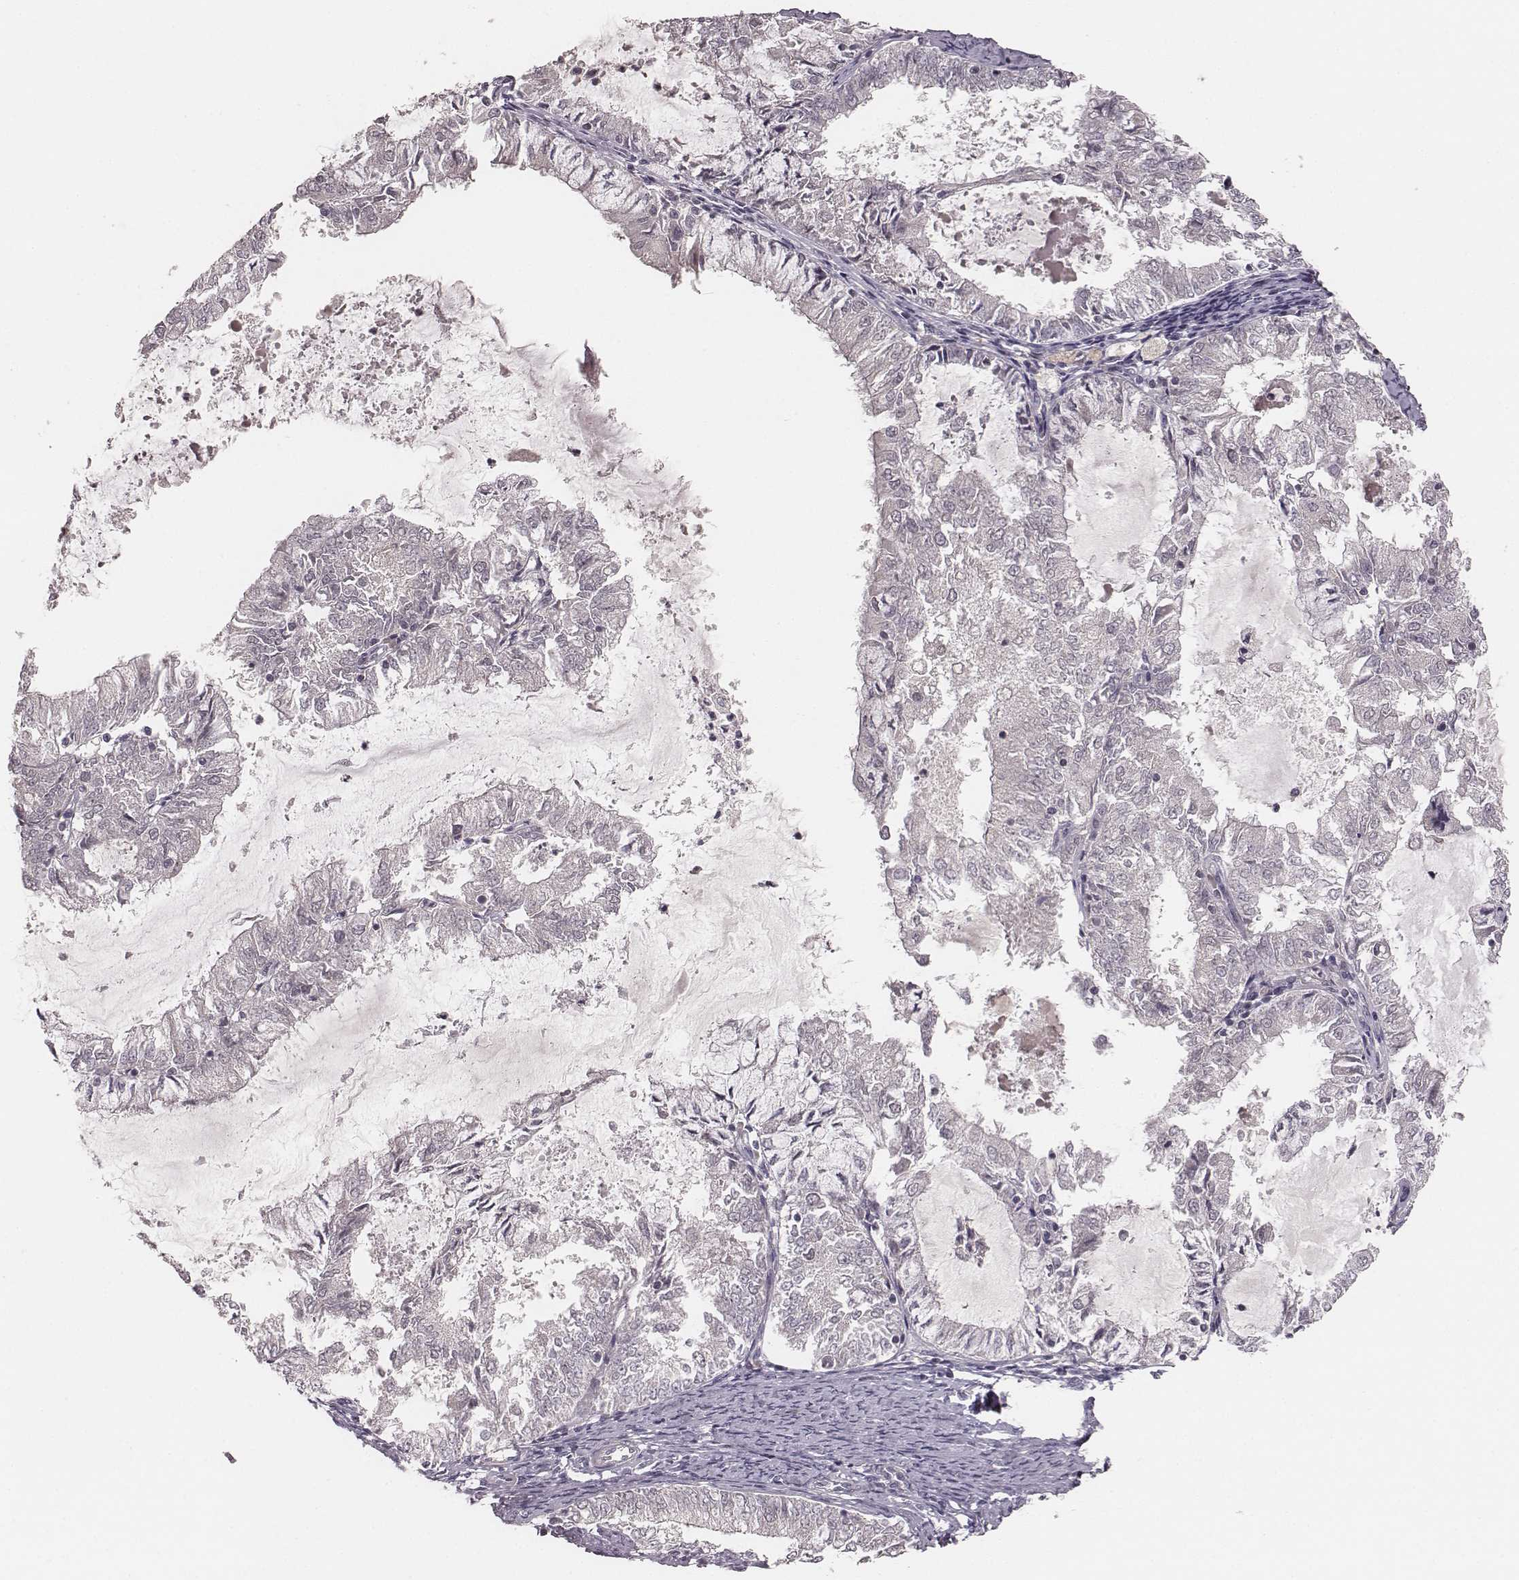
{"staining": {"intensity": "negative", "quantity": "none", "location": "none"}, "tissue": "endometrial cancer", "cell_type": "Tumor cells", "image_type": "cancer", "snomed": [{"axis": "morphology", "description": "Adenocarcinoma, NOS"}, {"axis": "topography", "description": "Endometrium"}], "caption": "Immunohistochemical staining of endometrial adenocarcinoma exhibits no significant positivity in tumor cells. (DAB IHC visualized using brightfield microscopy, high magnification).", "gene": "LY6K", "patient": {"sex": "female", "age": 57}}